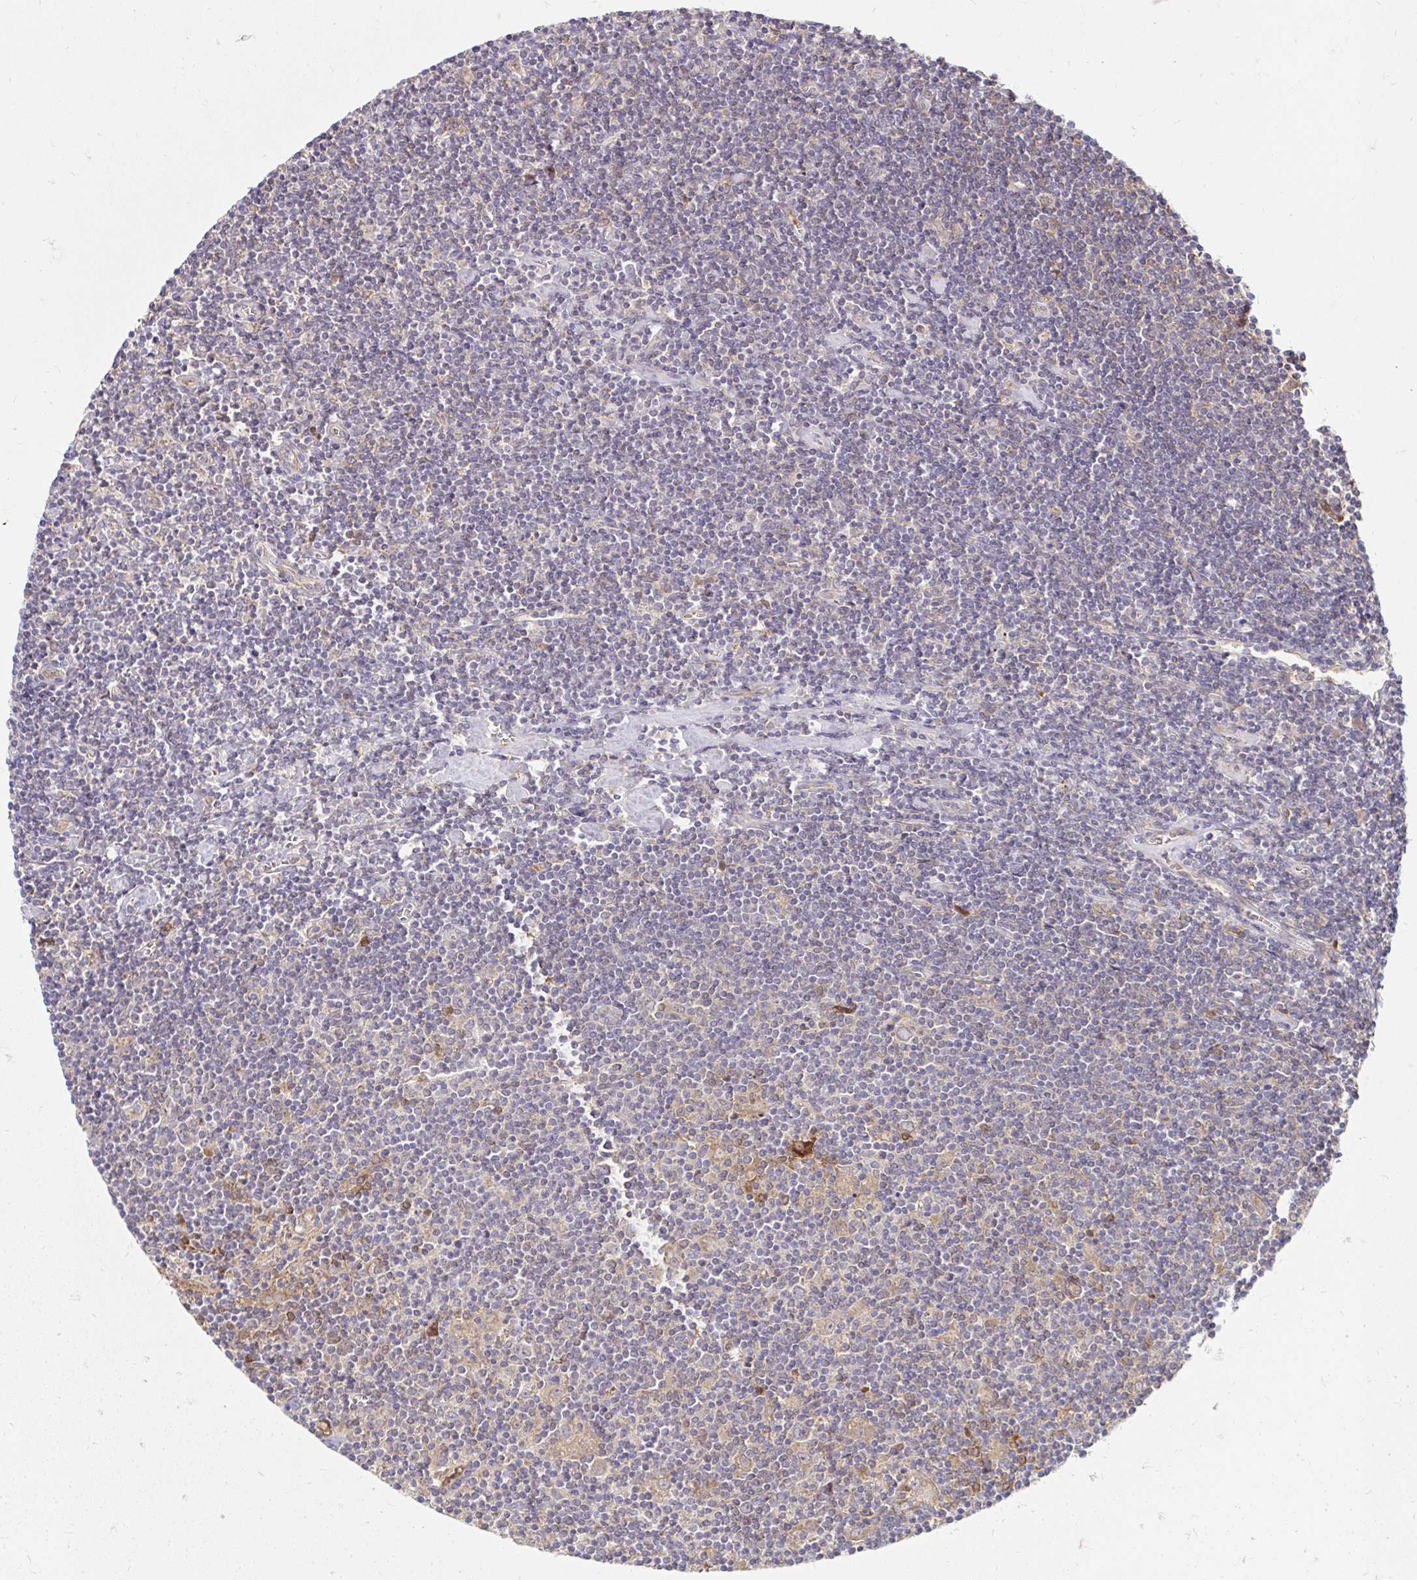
{"staining": {"intensity": "negative", "quantity": "none", "location": "none"}, "tissue": "lymphoma", "cell_type": "Tumor cells", "image_type": "cancer", "snomed": [{"axis": "morphology", "description": "Hodgkin's disease, NOS"}, {"axis": "topography", "description": "Lymph node"}], "caption": "IHC image of neoplastic tissue: human Hodgkin's disease stained with DAB reveals no significant protein positivity in tumor cells.", "gene": "ITGA2", "patient": {"sex": "male", "age": 40}}